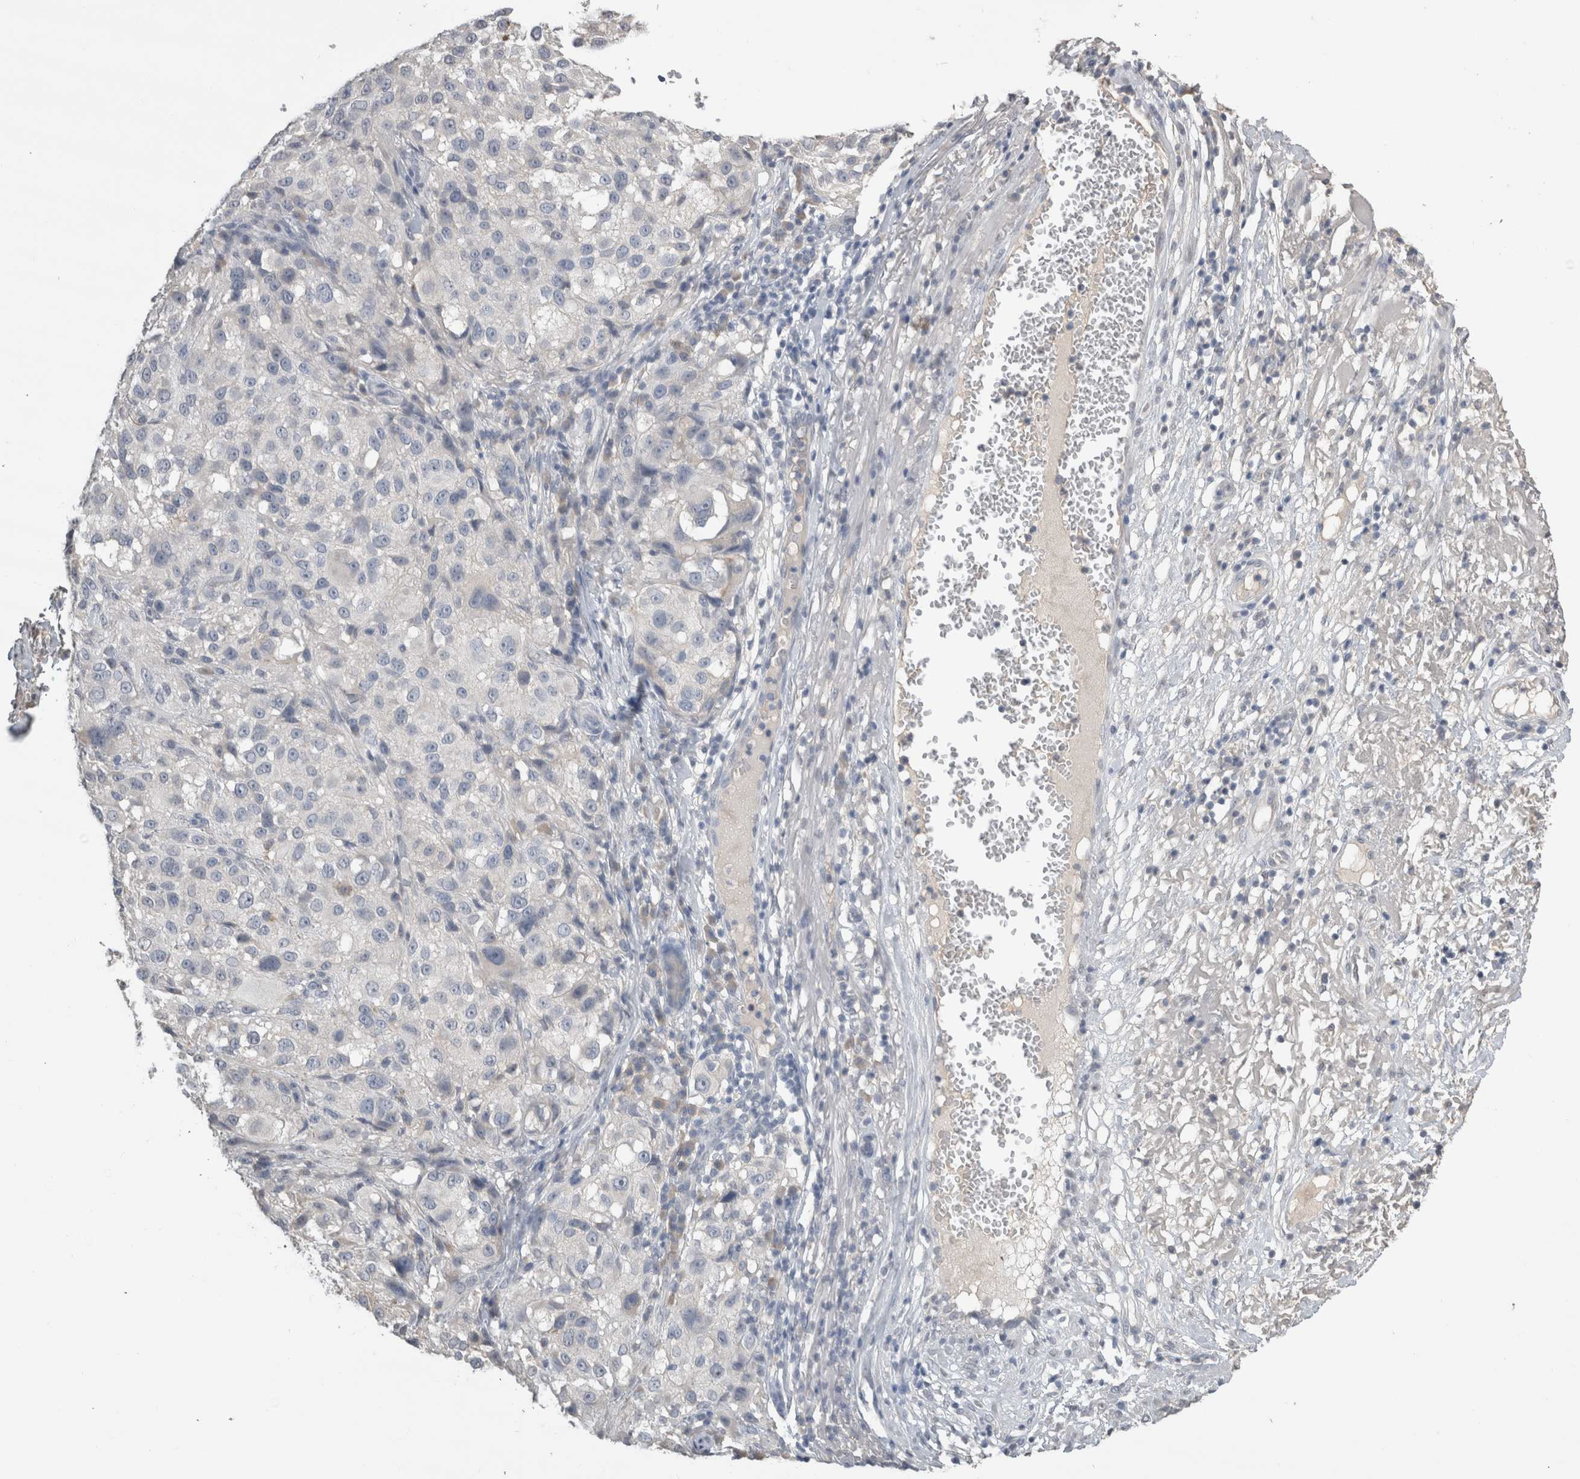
{"staining": {"intensity": "negative", "quantity": "none", "location": "none"}, "tissue": "melanoma", "cell_type": "Tumor cells", "image_type": "cancer", "snomed": [{"axis": "morphology", "description": "Necrosis, NOS"}, {"axis": "morphology", "description": "Malignant melanoma, NOS"}, {"axis": "topography", "description": "Skin"}], "caption": "DAB immunohistochemical staining of human malignant melanoma shows no significant positivity in tumor cells.", "gene": "NAALADL2", "patient": {"sex": "female", "age": 87}}